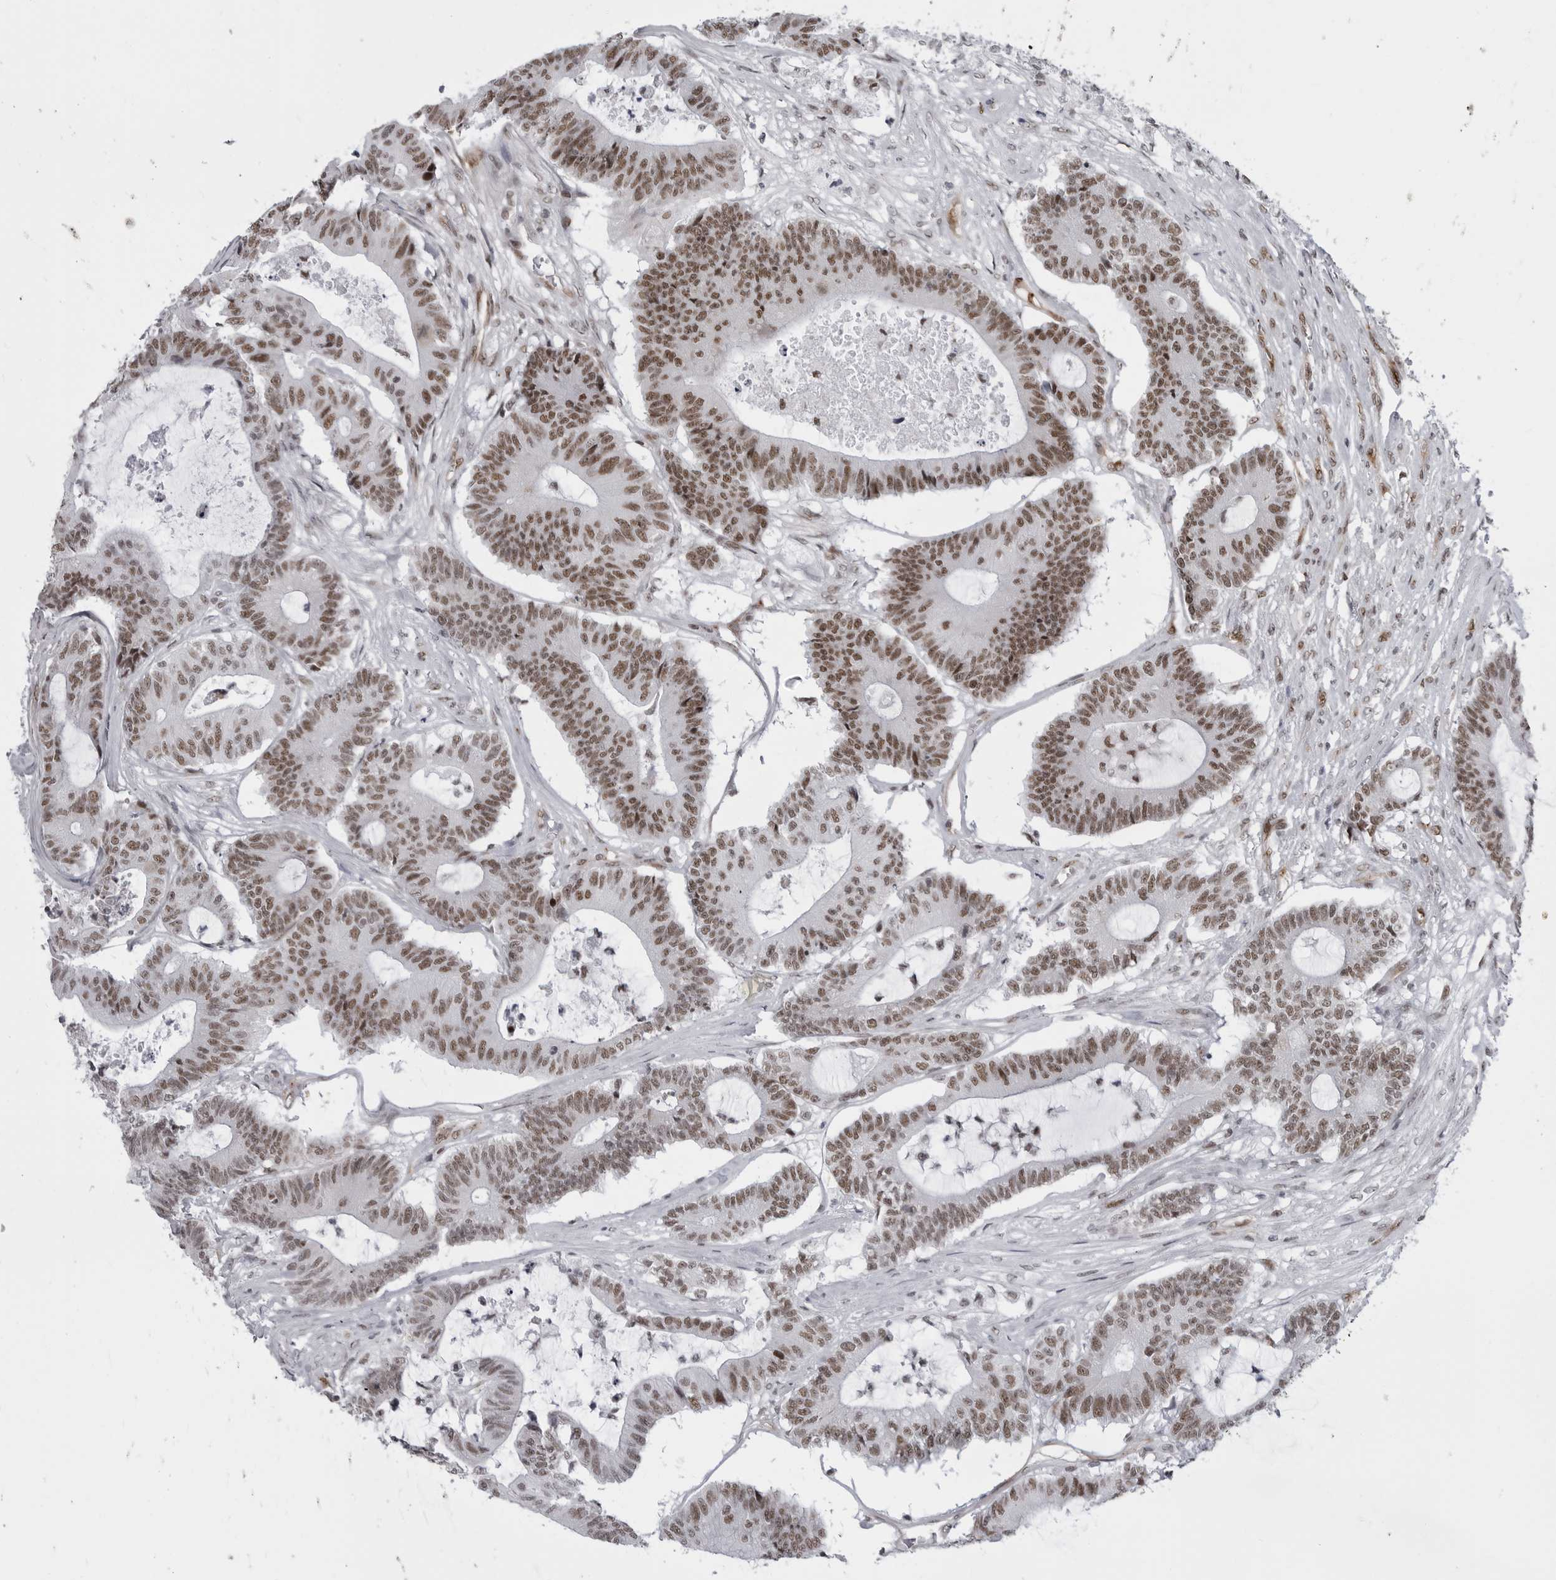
{"staining": {"intensity": "moderate", "quantity": ">75%", "location": "nuclear"}, "tissue": "colorectal cancer", "cell_type": "Tumor cells", "image_type": "cancer", "snomed": [{"axis": "morphology", "description": "Adenocarcinoma, NOS"}, {"axis": "topography", "description": "Colon"}], "caption": "A high-resolution image shows IHC staining of colorectal cancer (adenocarcinoma), which reveals moderate nuclear staining in about >75% of tumor cells. (Stains: DAB in brown, nuclei in blue, Microscopy: brightfield microscopy at high magnification).", "gene": "RNF26", "patient": {"sex": "female", "age": 84}}